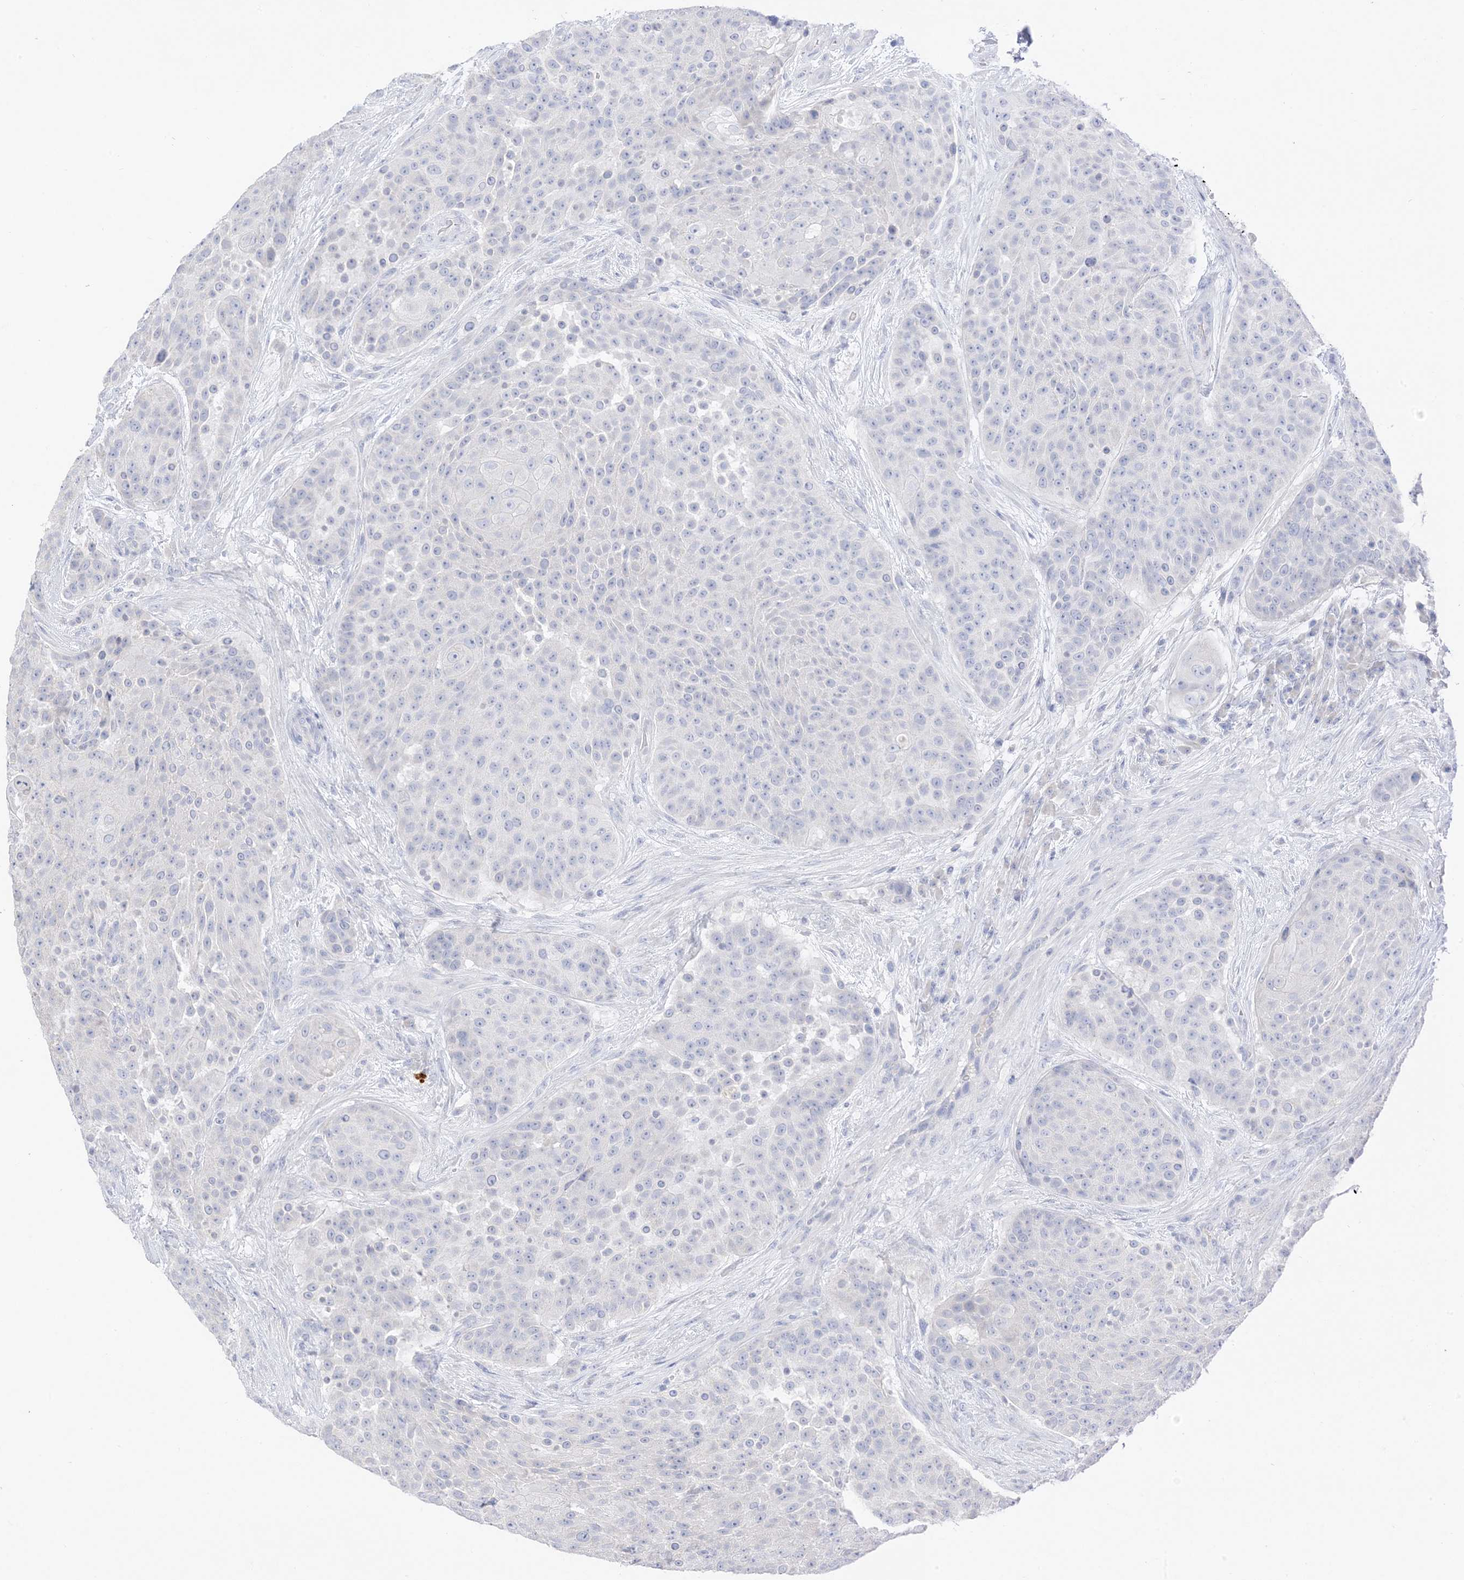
{"staining": {"intensity": "negative", "quantity": "none", "location": "none"}, "tissue": "urothelial cancer", "cell_type": "Tumor cells", "image_type": "cancer", "snomed": [{"axis": "morphology", "description": "Urothelial carcinoma, High grade"}, {"axis": "topography", "description": "Urinary bladder"}], "caption": "This image is of urothelial cancer stained with immunohistochemistry to label a protein in brown with the nuclei are counter-stained blue. There is no staining in tumor cells. Brightfield microscopy of immunohistochemistry stained with DAB (3,3'-diaminobenzidine) (brown) and hematoxylin (blue), captured at high magnification.", "gene": "MUC17", "patient": {"sex": "female", "age": 63}}